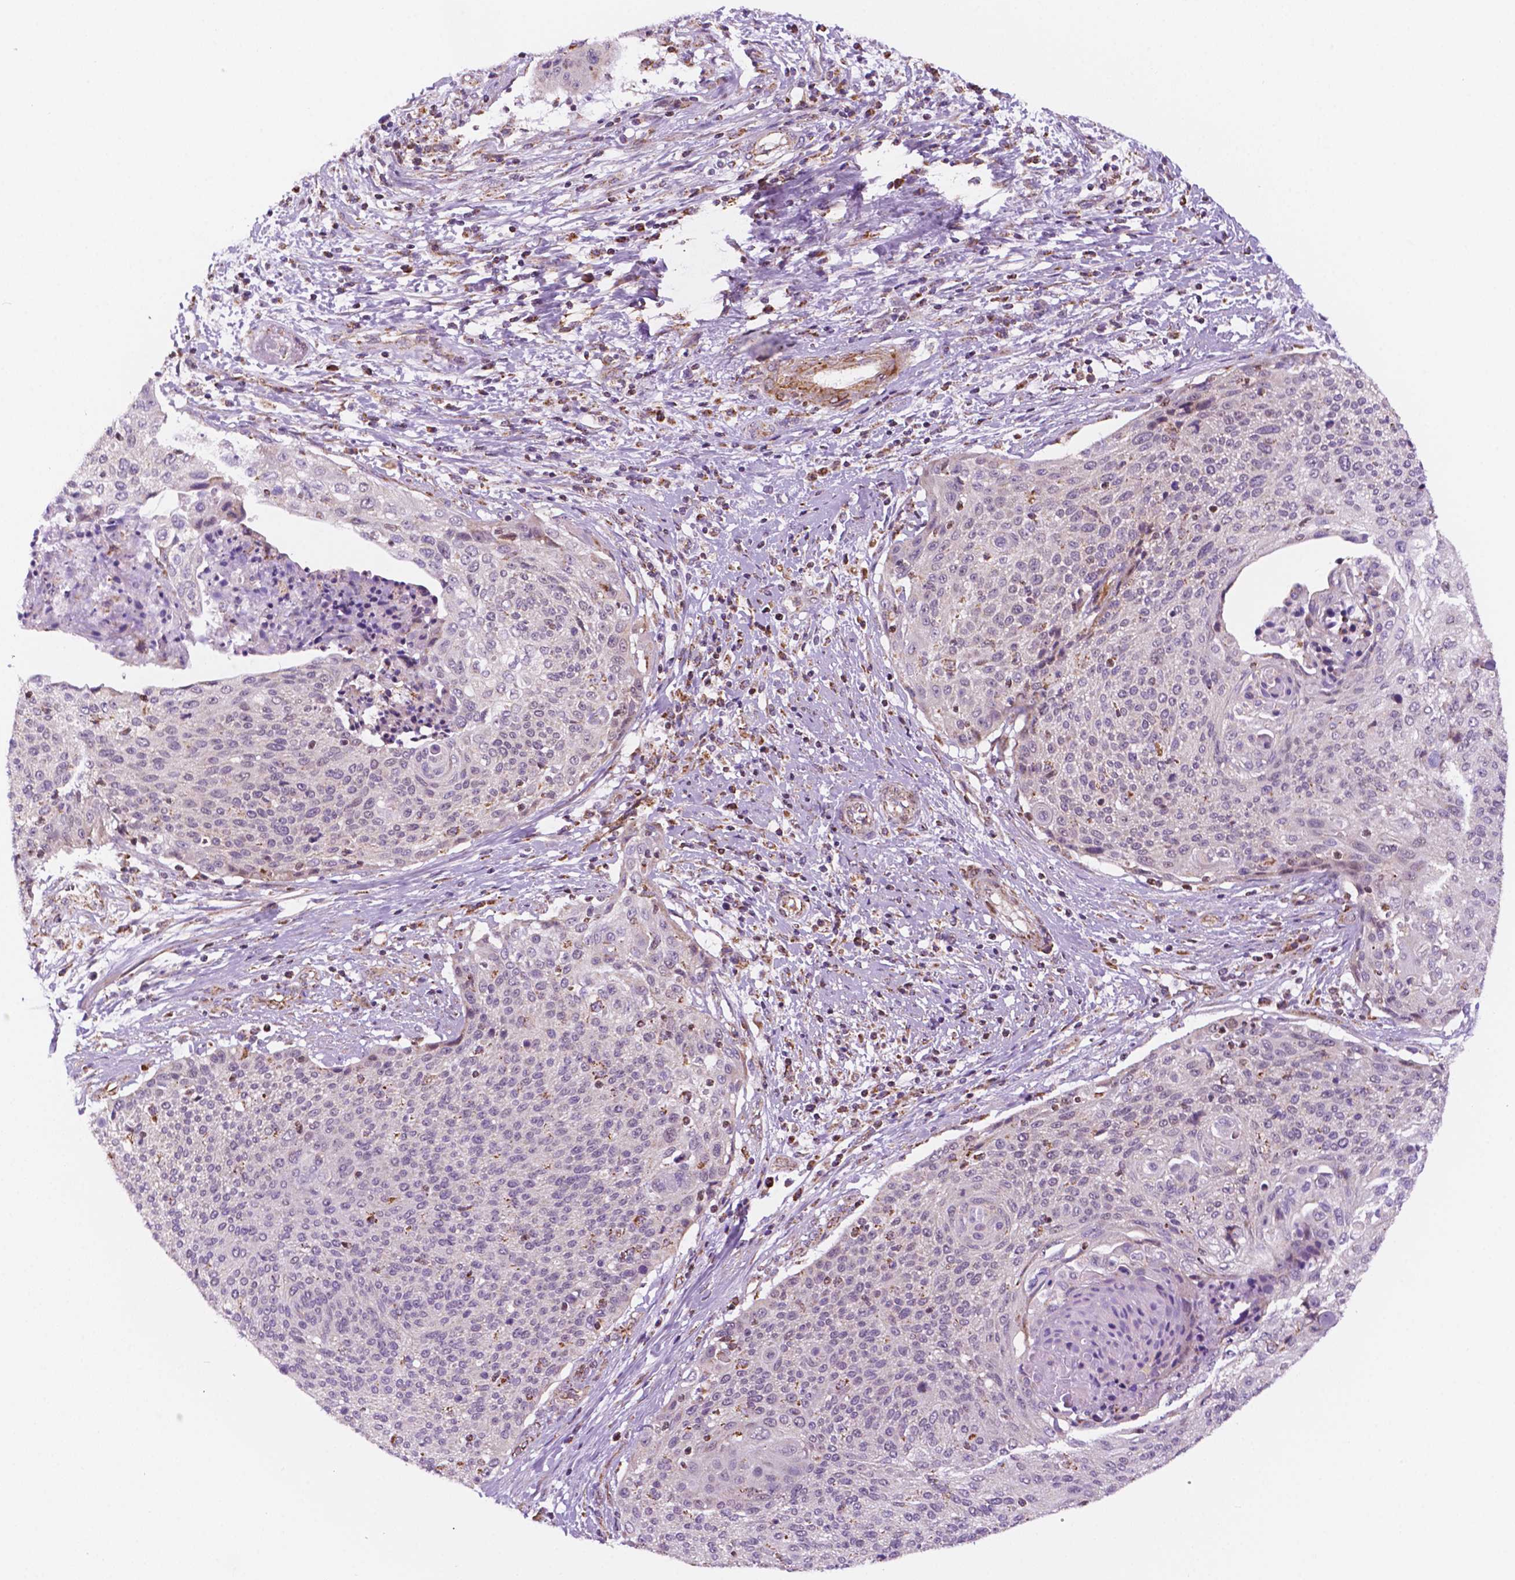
{"staining": {"intensity": "negative", "quantity": "none", "location": "none"}, "tissue": "cervical cancer", "cell_type": "Tumor cells", "image_type": "cancer", "snomed": [{"axis": "morphology", "description": "Squamous cell carcinoma, NOS"}, {"axis": "topography", "description": "Cervix"}], "caption": "High power microscopy photomicrograph of an immunohistochemistry micrograph of cervical cancer, revealing no significant positivity in tumor cells. Nuclei are stained in blue.", "gene": "GEMIN4", "patient": {"sex": "female", "age": 31}}